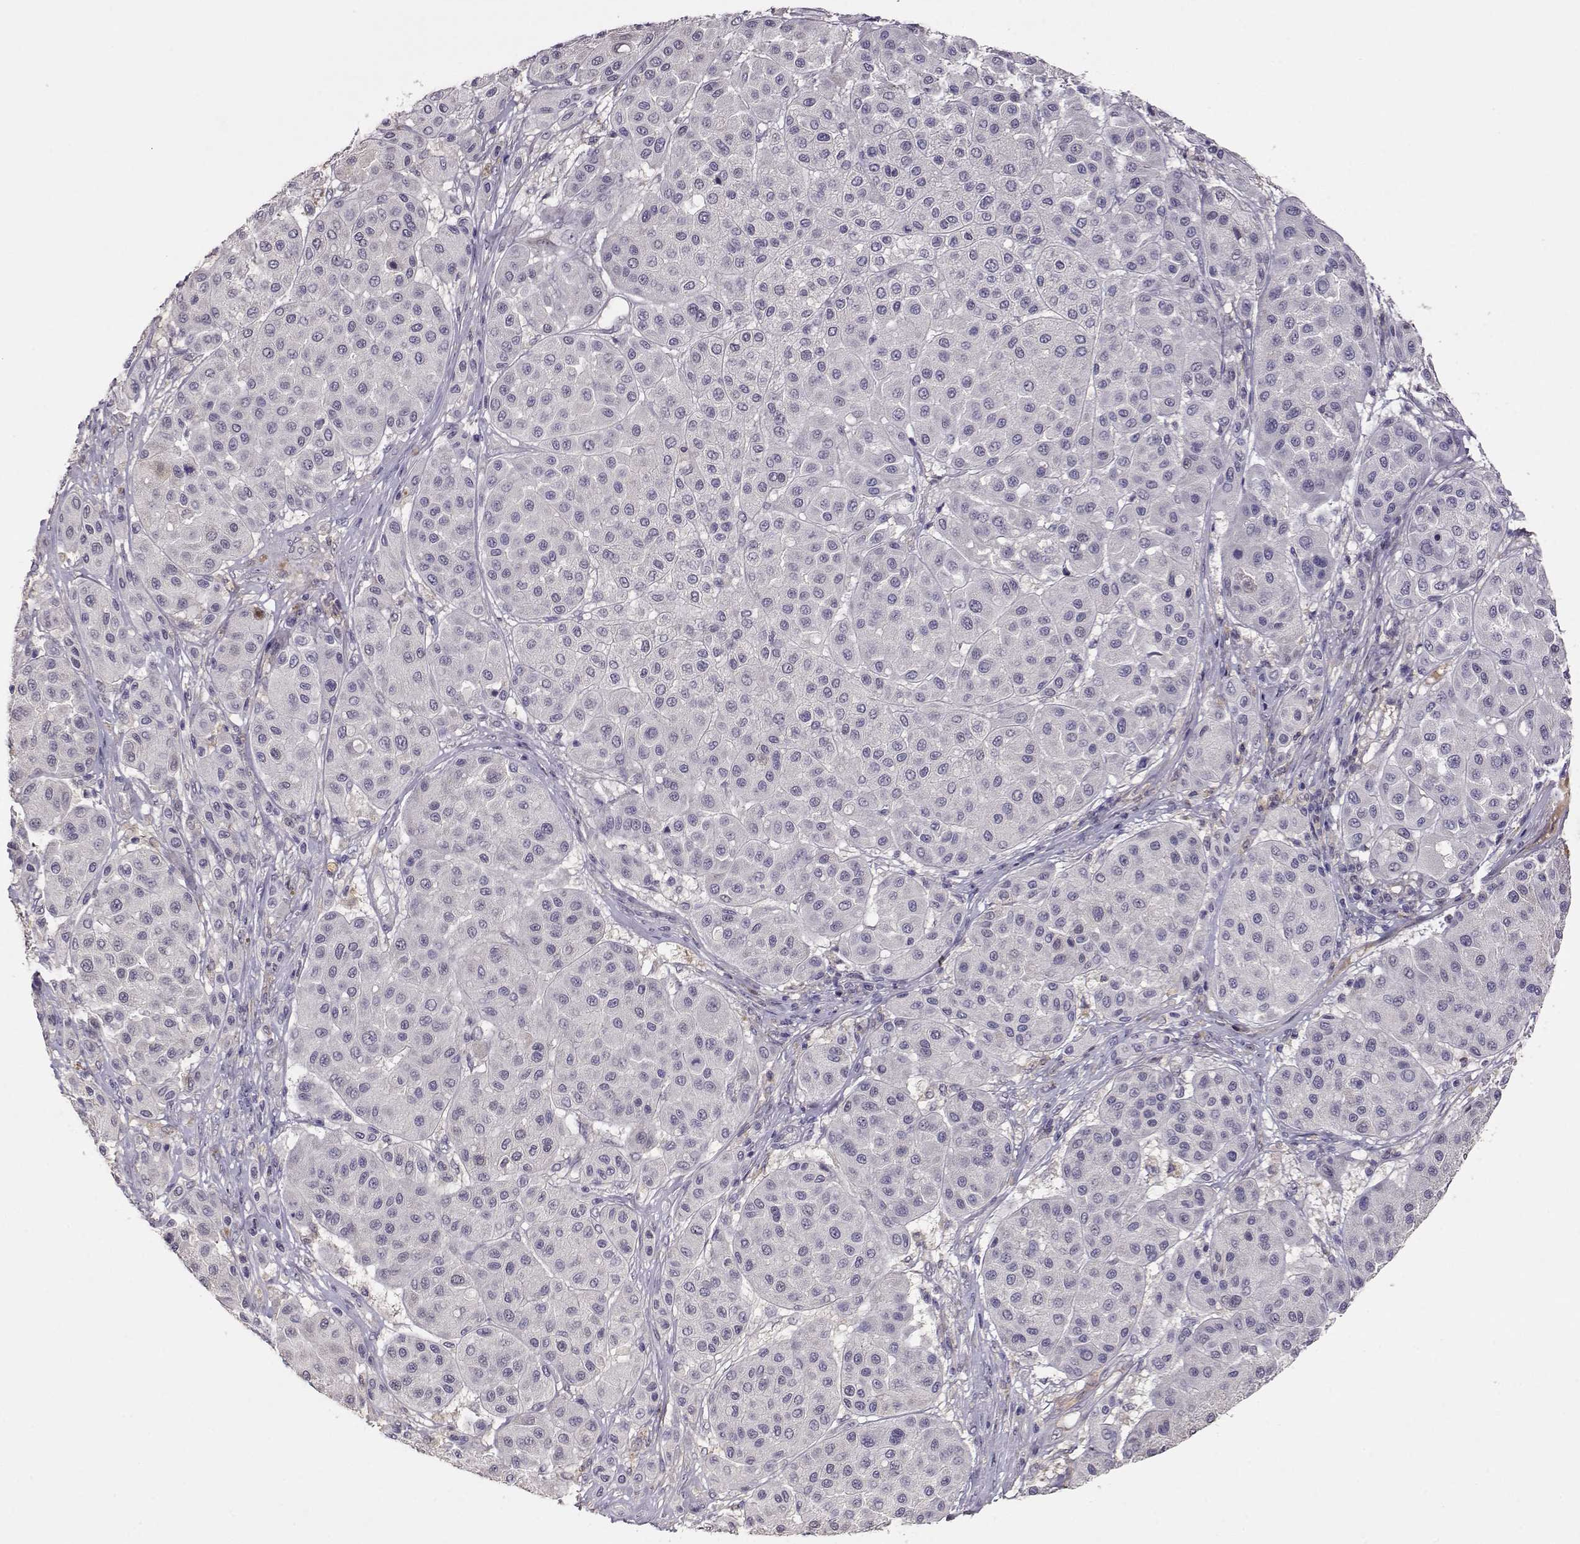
{"staining": {"intensity": "negative", "quantity": "none", "location": "none"}, "tissue": "melanoma", "cell_type": "Tumor cells", "image_type": "cancer", "snomed": [{"axis": "morphology", "description": "Malignant melanoma, Metastatic site"}, {"axis": "topography", "description": "Smooth muscle"}], "caption": "The histopathology image exhibits no significant positivity in tumor cells of malignant melanoma (metastatic site).", "gene": "TACR1", "patient": {"sex": "male", "age": 41}}